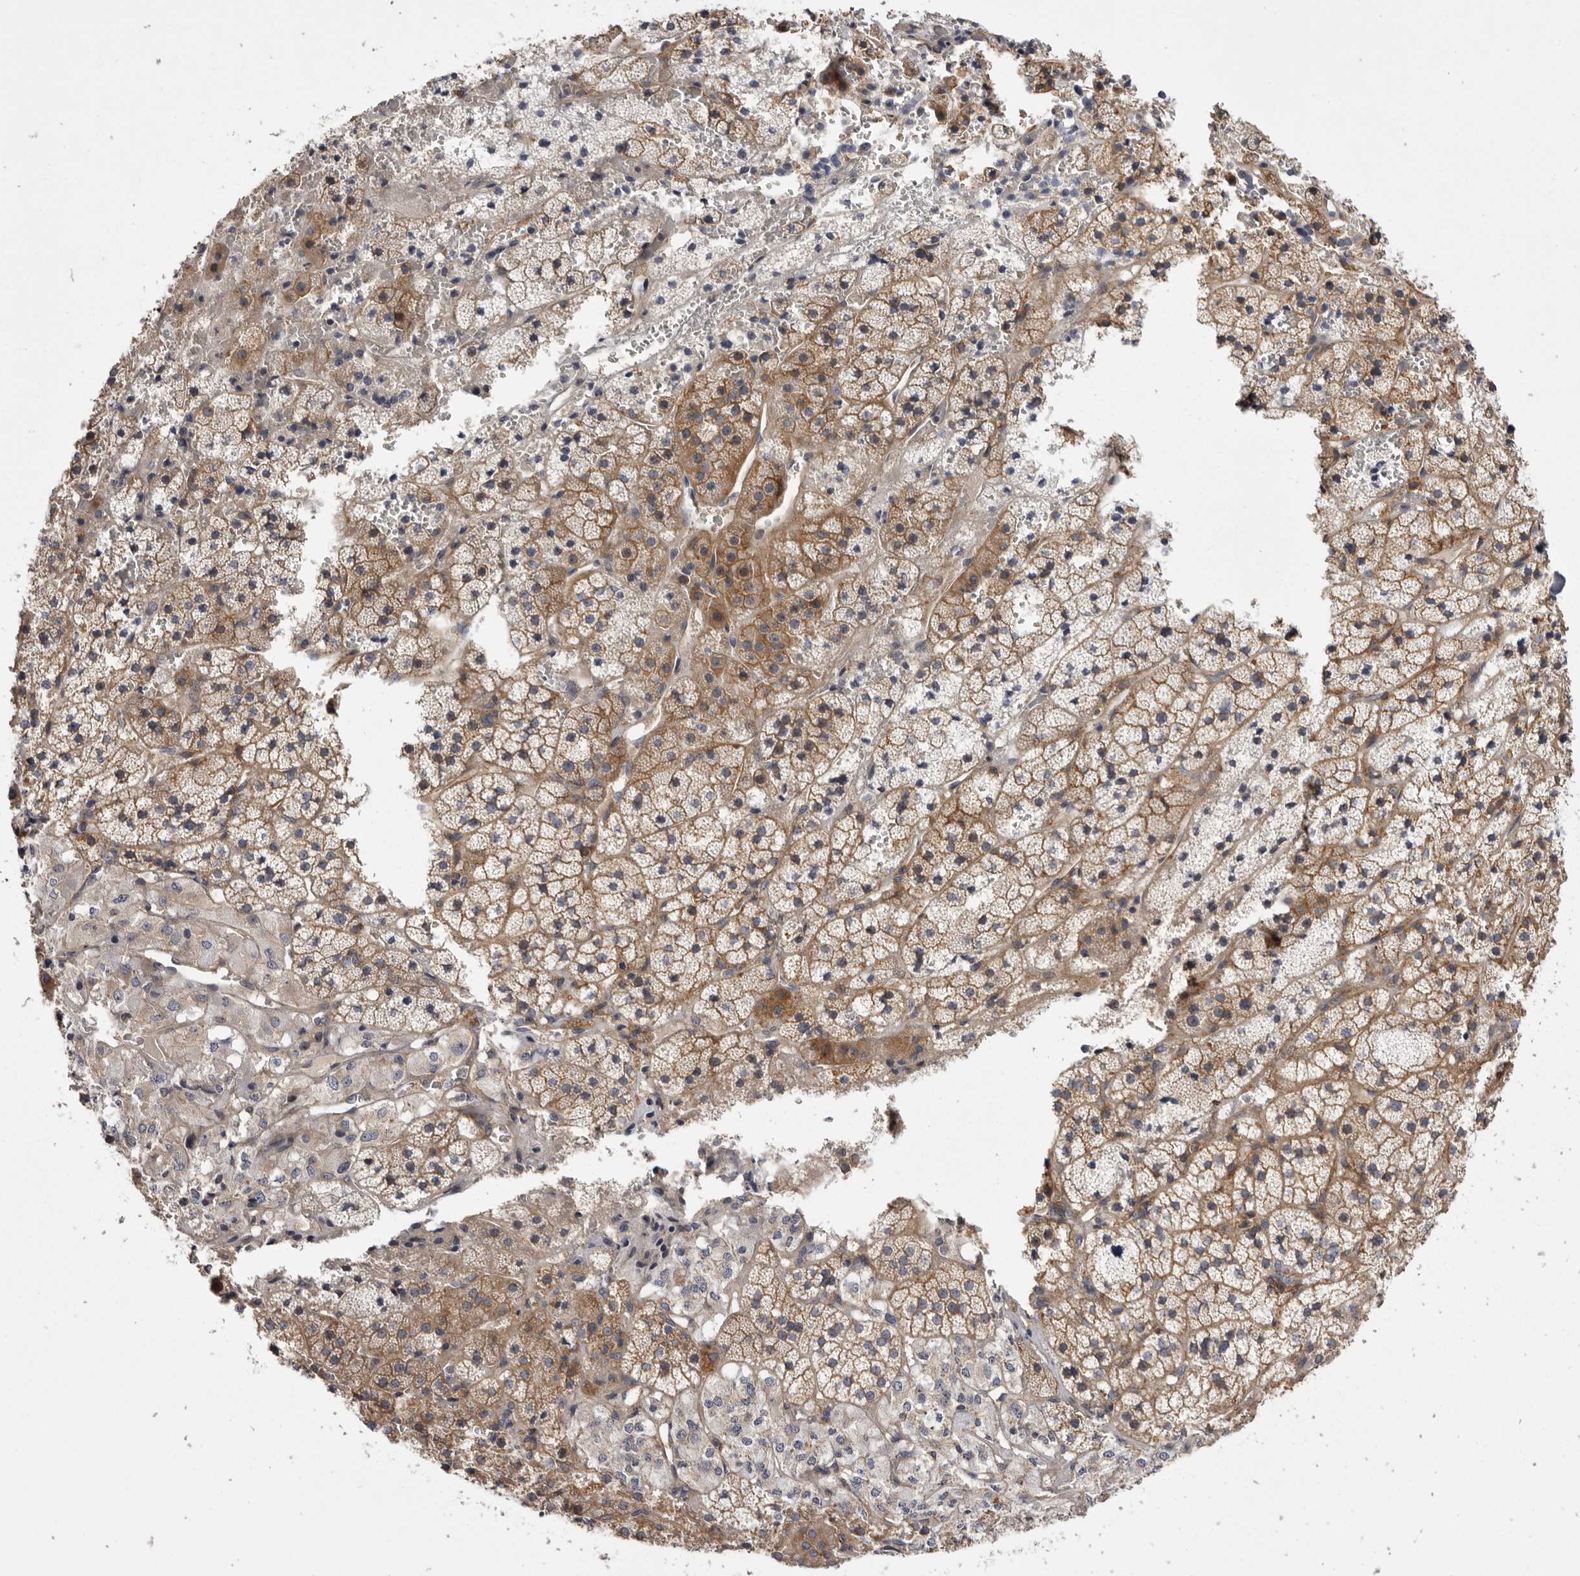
{"staining": {"intensity": "moderate", "quantity": "25%-75%", "location": "cytoplasmic/membranous"}, "tissue": "adrenal gland", "cell_type": "Glandular cells", "image_type": "normal", "snomed": [{"axis": "morphology", "description": "Normal tissue, NOS"}, {"axis": "topography", "description": "Adrenal gland"}], "caption": "Moderate cytoplasmic/membranous staining for a protein is present in about 25%-75% of glandular cells of benign adrenal gland using IHC.", "gene": "OSBPL9", "patient": {"sex": "female", "age": 44}}